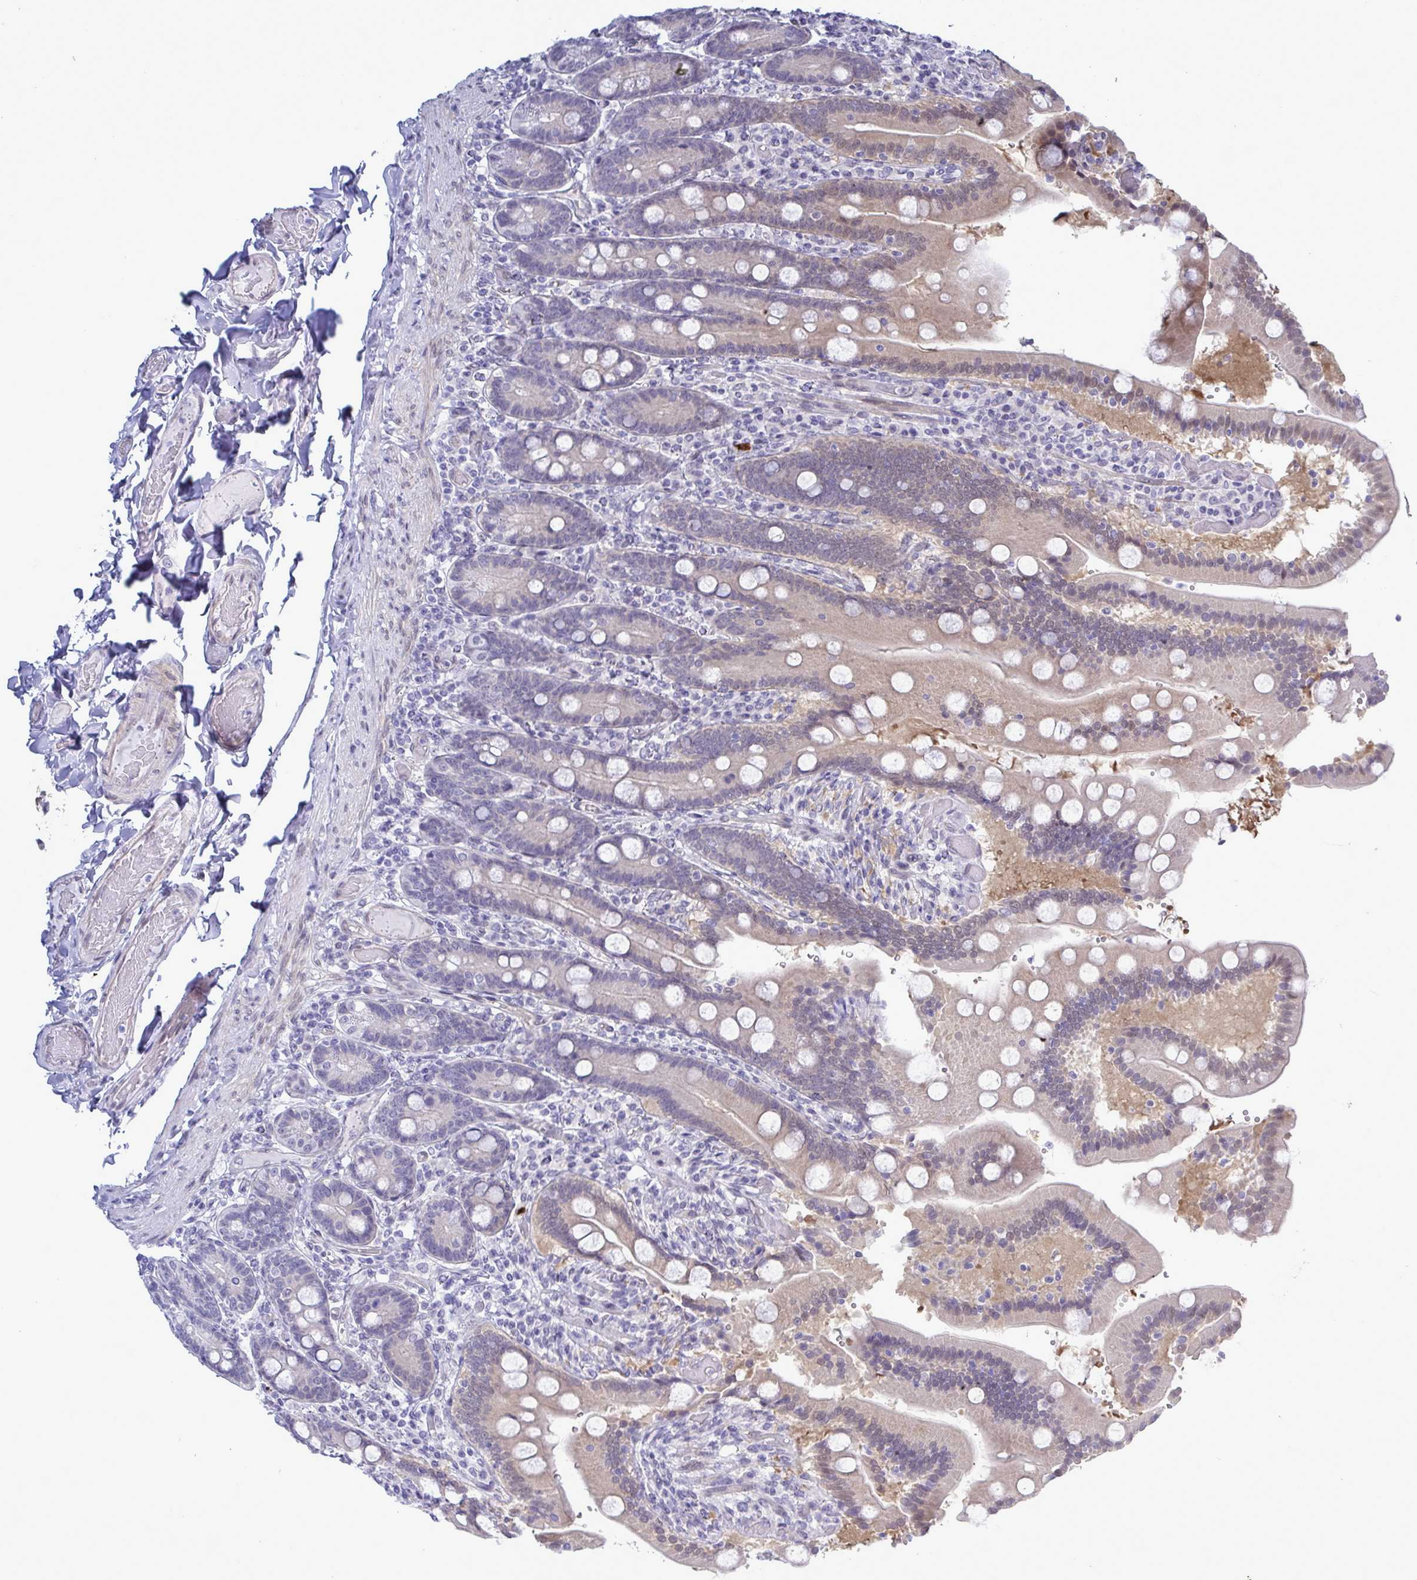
{"staining": {"intensity": "weak", "quantity": "25%-75%", "location": "cytoplasmic/membranous"}, "tissue": "duodenum", "cell_type": "Glandular cells", "image_type": "normal", "snomed": [{"axis": "morphology", "description": "Normal tissue, NOS"}, {"axis": "topography", "description": "Duodenum"}], "caption": "Duodenum stained with DAB (3,3'-diaminobenzidine) IHC demonstrates low levels of weak cytoplasmic/membranous staining in about 25%-75% of glandular cells. The staining was performed using DAB to visualize the protein expression in brown, while the nuclei were stained in blue with hematoxylin (Magnification: 20x).", "gene": "MFSD4A", "patient": {"sex": "female", "age": 62}}